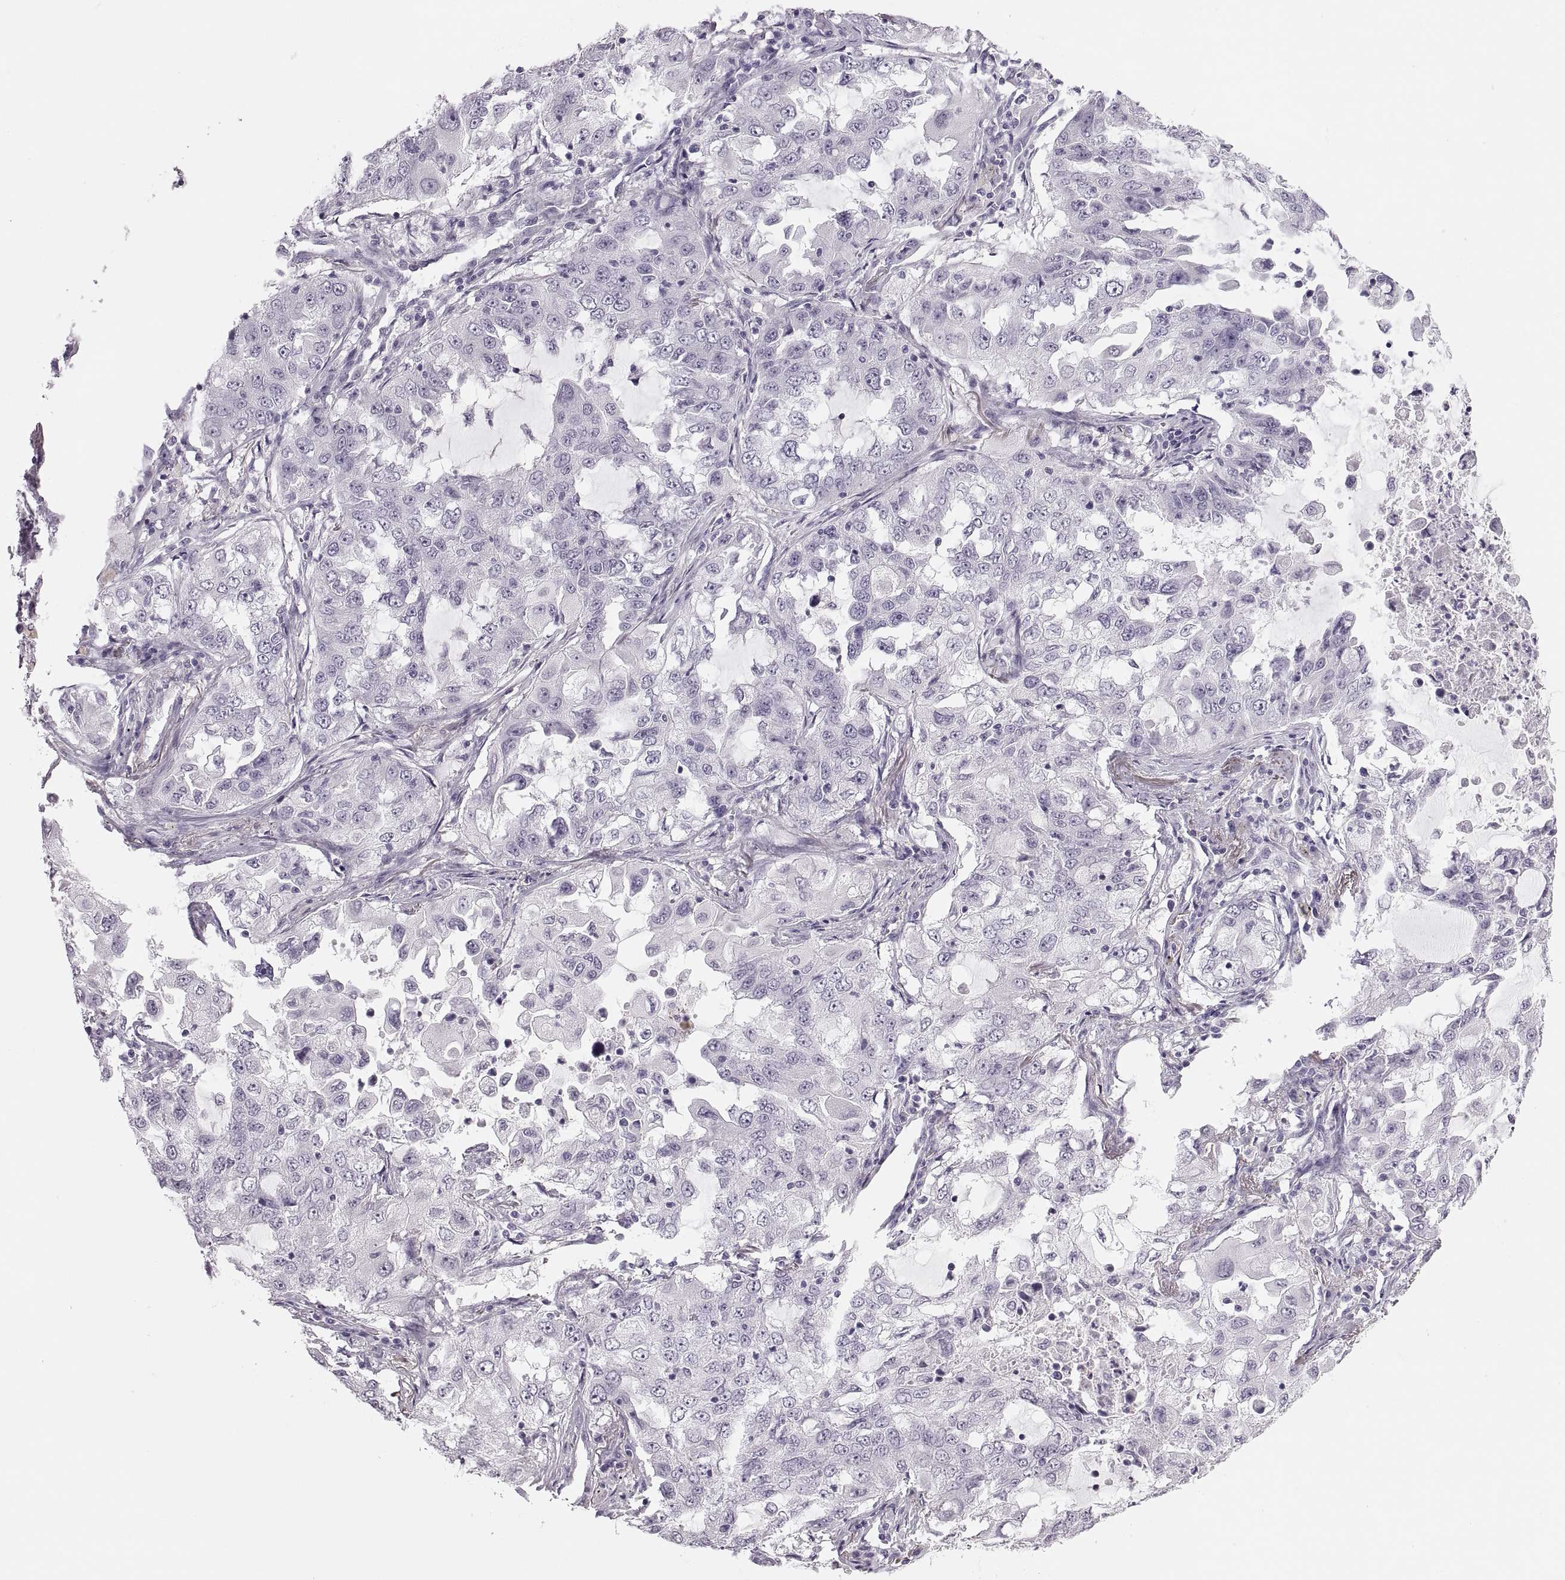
{"staining": {"intensity": "negative", "quantity": "none", "location": "none"}, "tissue": "lung cancer", "cell_type": "Tumor cells", "image_type": "cancer", "snomed": [{"axis": "morphology", "description": "Adenocarcinoma, NOS"}, {"axis": "topography", "description": "Lung"}], "caption": "A high-resolution photomicrograph shows immunohistochemistry staining of lung cancer, which displays no significant staining in tumor cells.", "gene": "C3orf22", "patient": {"sex": "female", "age": 61}}